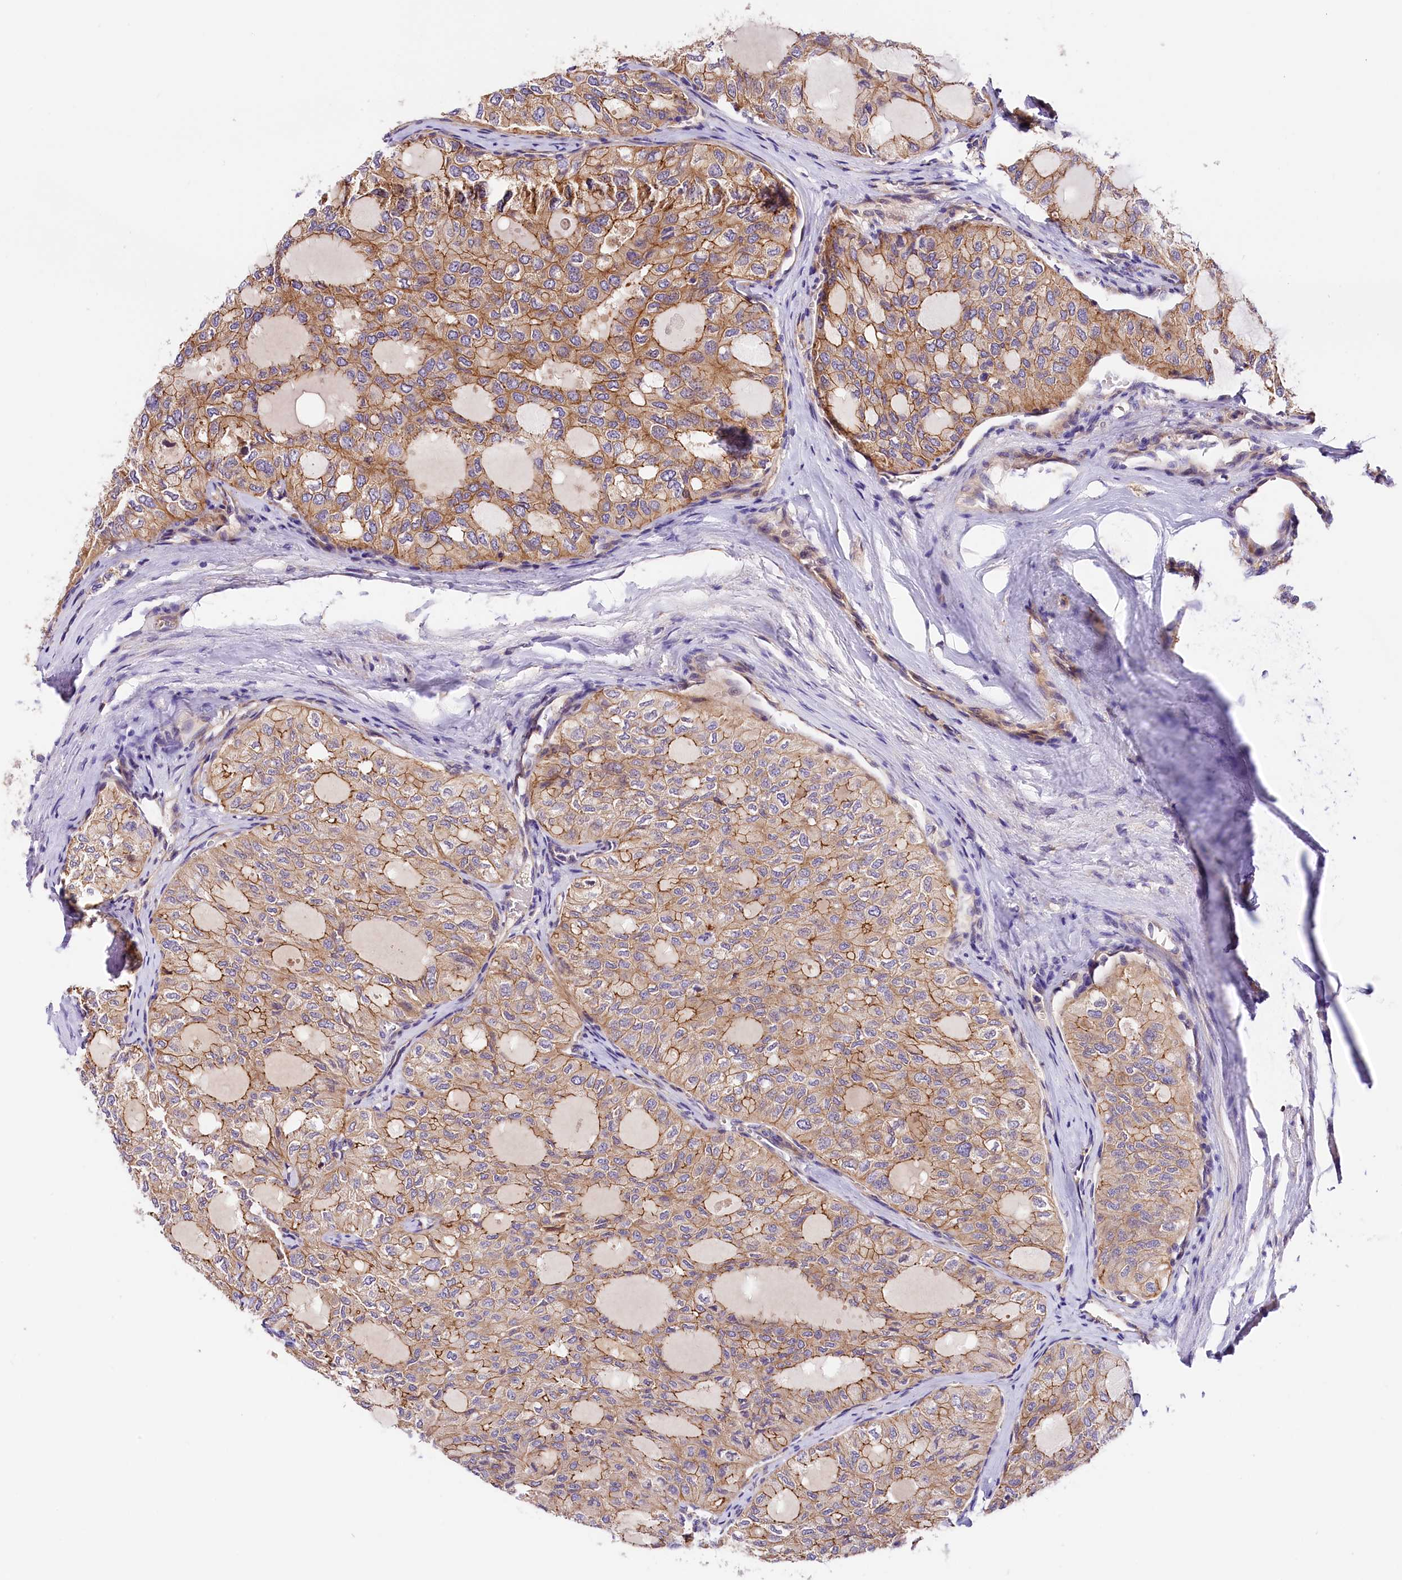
{"staining": {"intensity": "moderate", "quantity": ">75%", "location": "cytoplasmic/membranous"}, "tissue": "thyroid cancer", "cell_type": "Tumor cells", "image_type": "cancer", "snomed": [{"axis": "morphology", "description": "Follicular adenoma carcinoma, NOS"}, {"axis": "topography", "description": "Thyroid gland"}], "caption": "DAB immunohistochemical staining of follicular adenoma carcinoma (thyroid) shows moderate cytoplasmic/membranous protein positivity in about >75% of tumor cells. The protein is stained brown, and the nuclei are stained in blue (DAB IHC with brightfield microscopy, high magnification).", "gene": "ARMC6", "patient": {"sex": "male", "age": 75}}